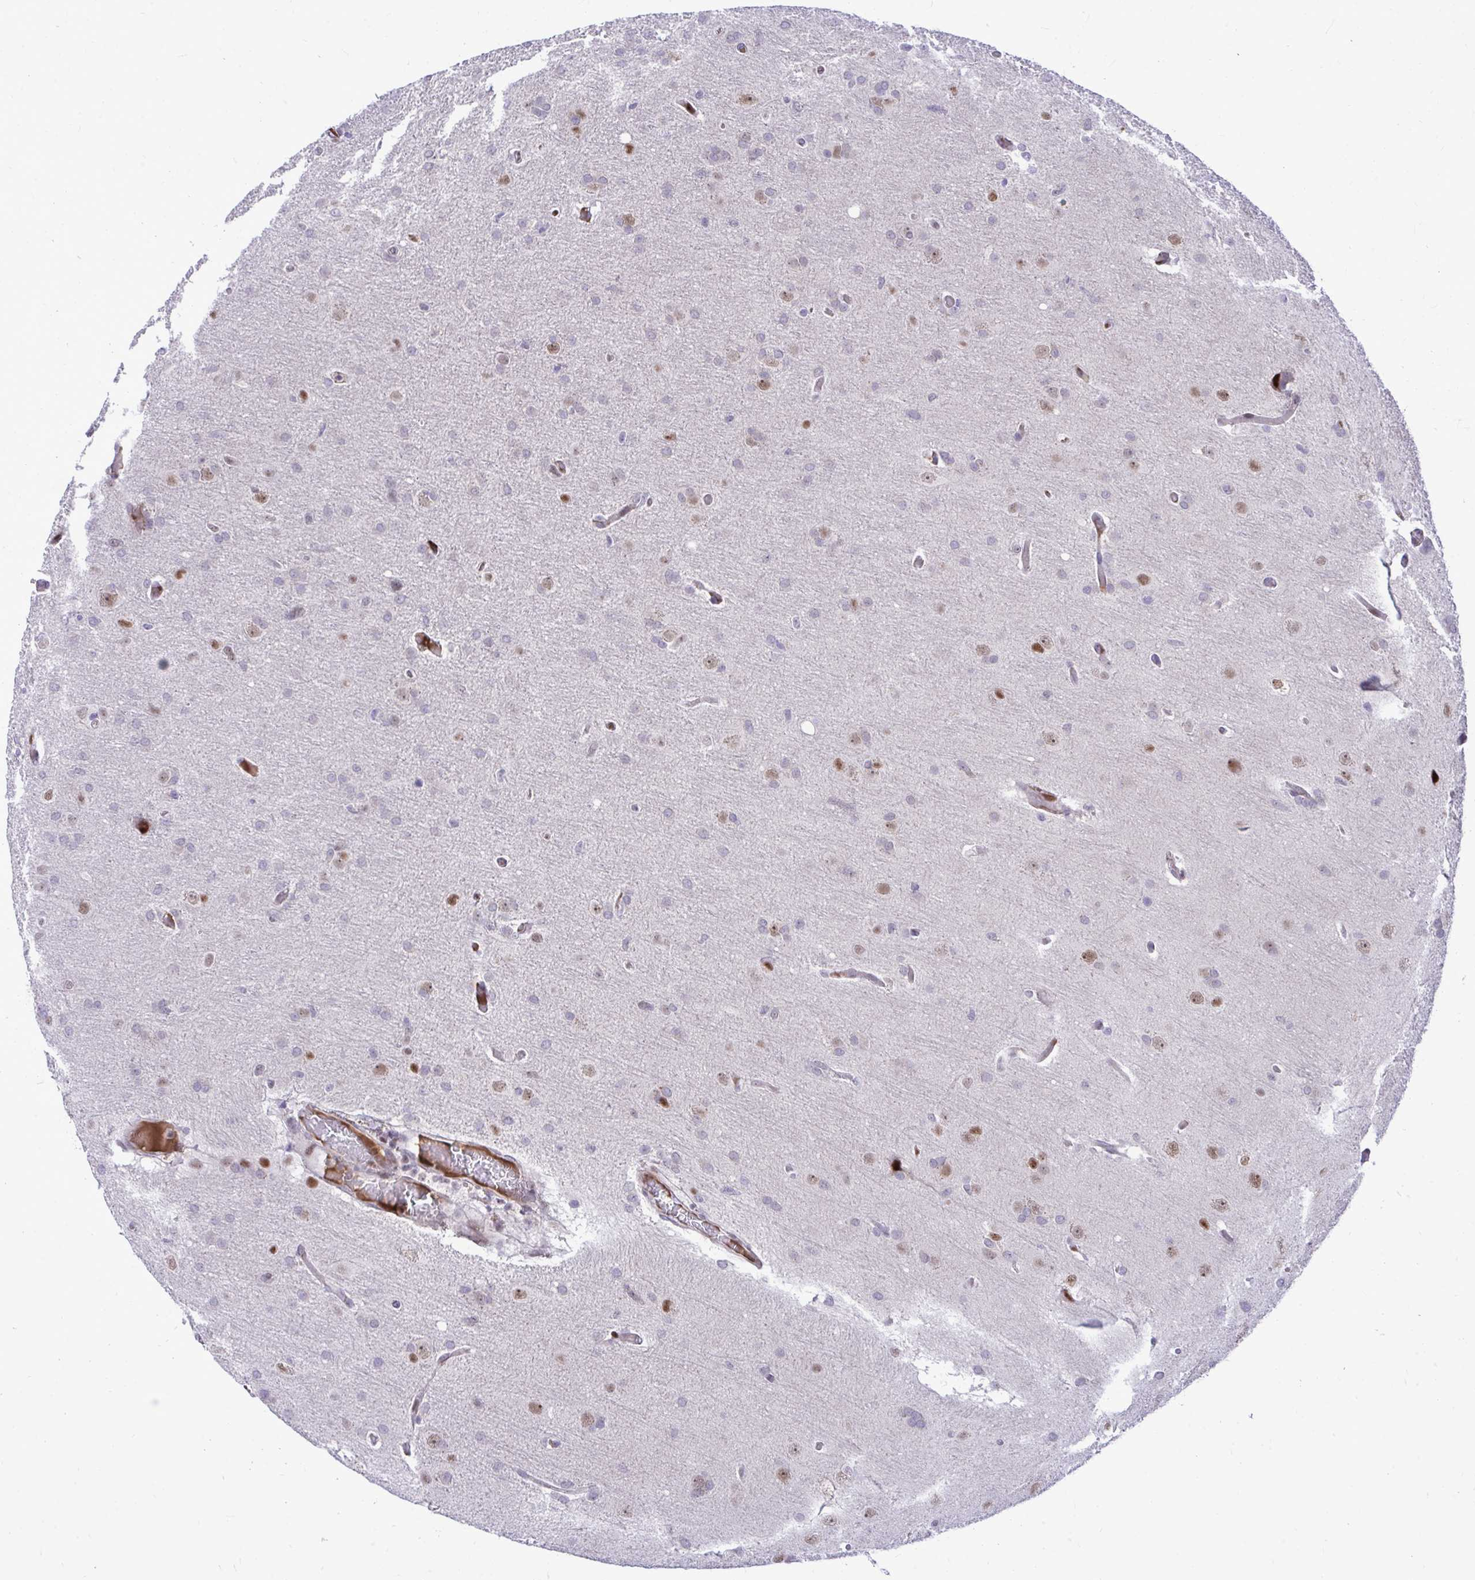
{"staining": {"intensity": "moderate", "quantity": "<25%", "location": "nuclear"}, "tissue": "glioma", "cell_type": "Tumor cells", "image_type": "cancer", "snomed": [{"axis": "morphology", "description": "Glioma, malignant, High grade"}, {"axis": "topography", "description": "Brain"}], "caption": "Glioma was stained to show a protein in brown. There is low levels of moderate nuclear staining in about <25% of tumor cells.", "gene": "C14orf39", "patient": {"sex": "male", "age": 53}}